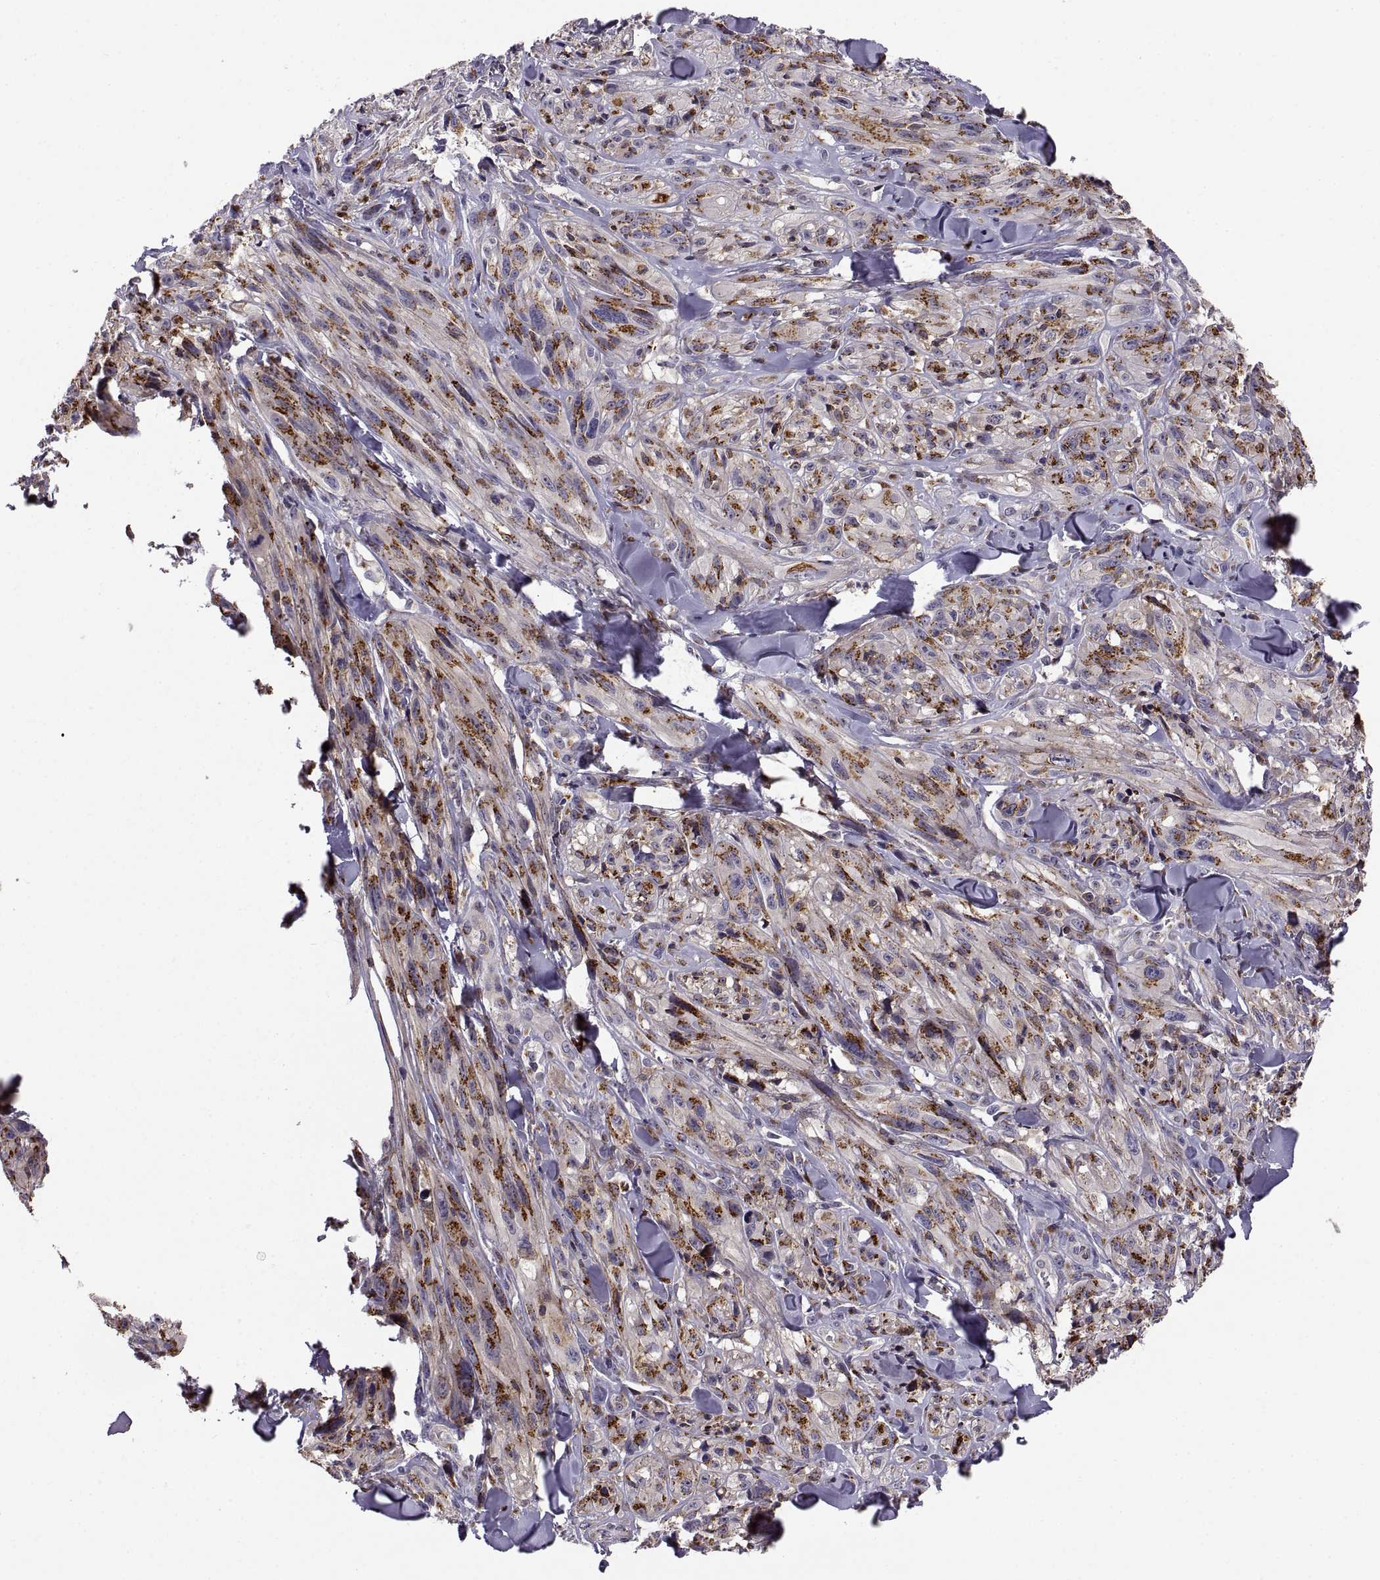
{"staining": {"intensity": "strong", "quantity": "25%-75%", "location": "cytoplasmic/membranous"}, "tissue": "melanoma", "cell_type": "Tumor cells", "image_type": "cancer", "snomed": [{"axis": "morphology", "description": "Malignant melanoma, NOS"}, {"axis": "topography", "description": "Skin"}], "caption": "Brown immunohistochemical staining in human malignant melanoma demonstrates strong cytoplasmic/membranous staining in approximately 25%-75% of tumor cells. Immunohistochemistry (ihc) stains the protein of interest in brown and the nuclei are stained blue.", "gene": "ACAP1", "patient": {"sex": "male", "age": 67}}